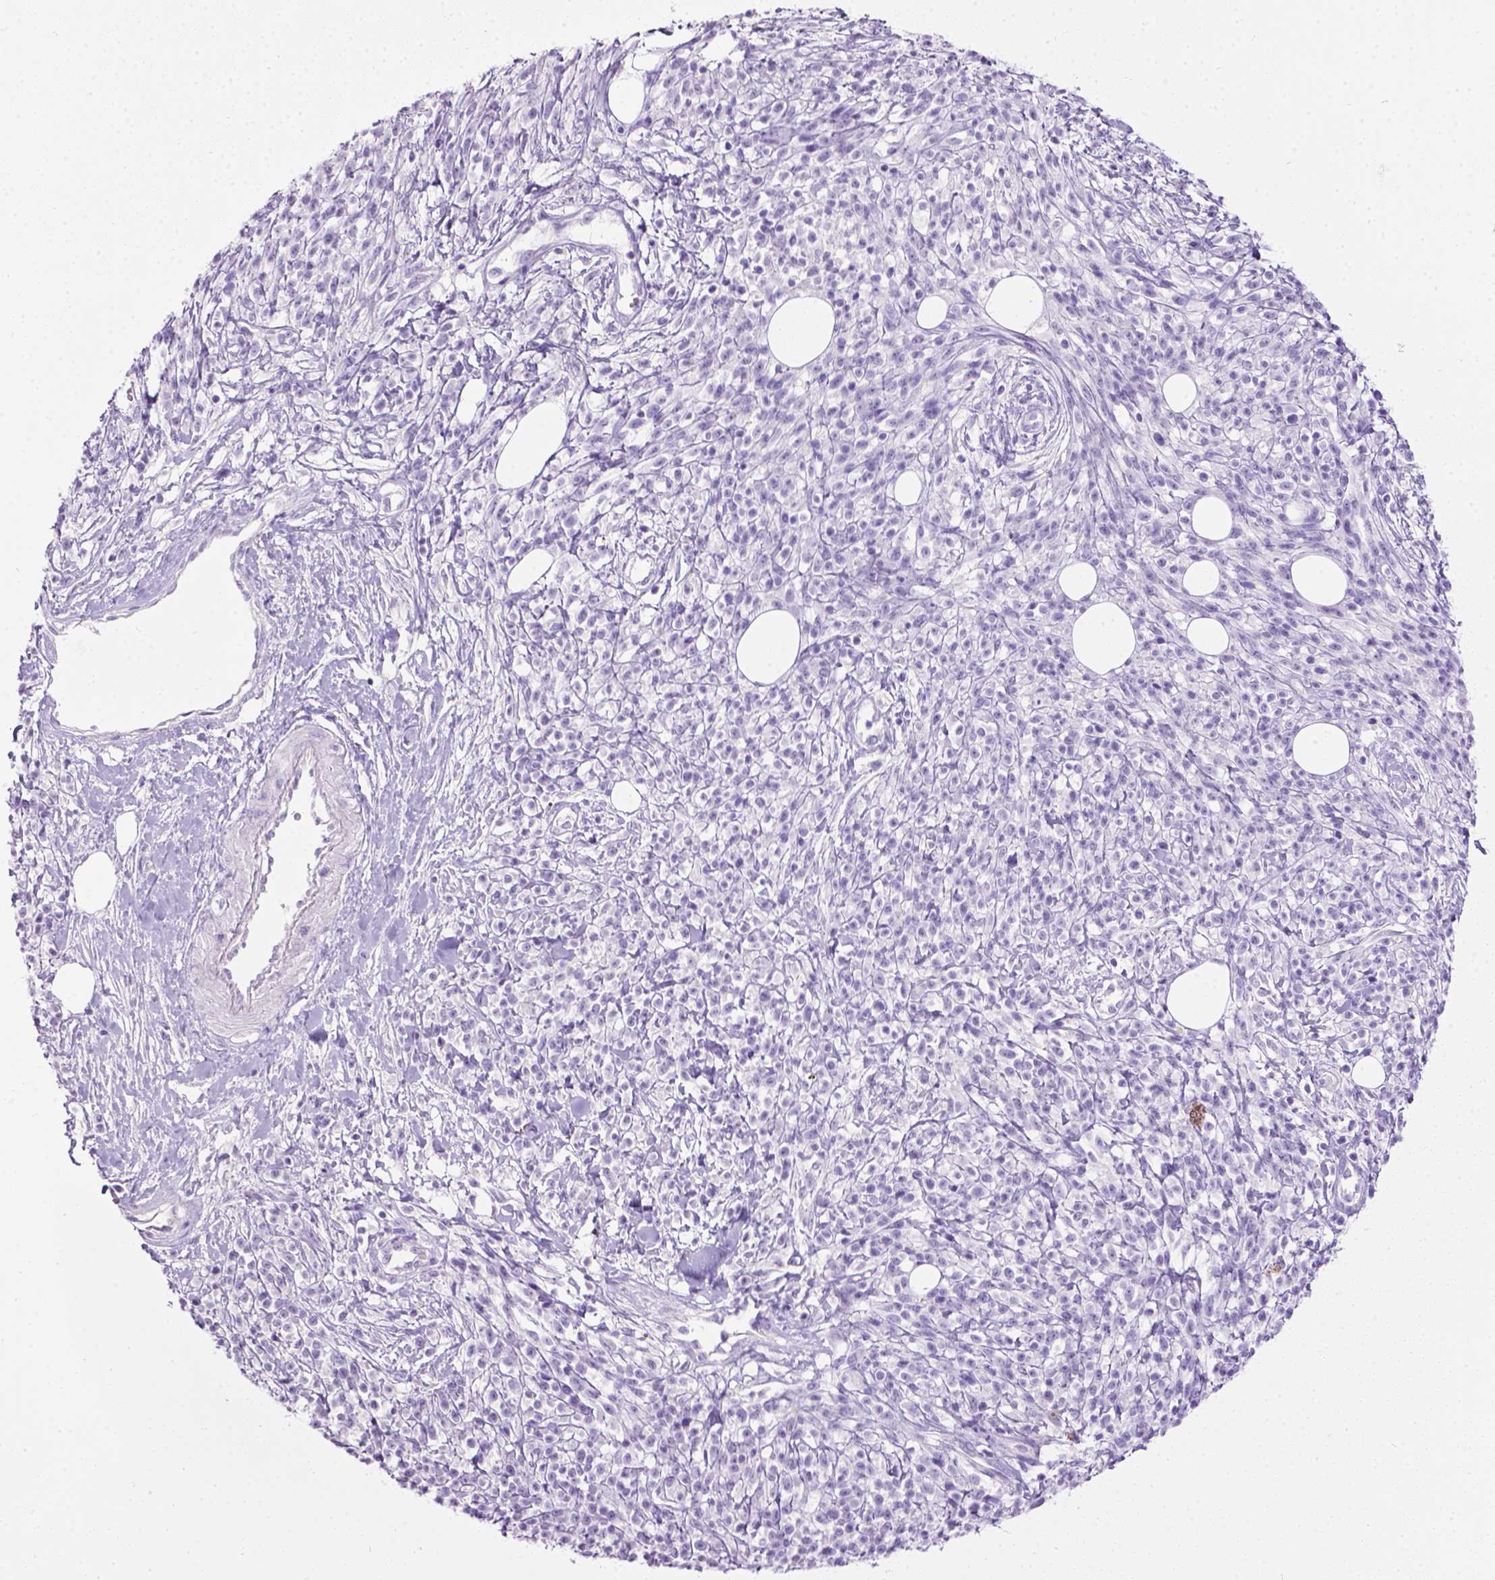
{"staining": {"intensity": "negative", "quantity": "none", "location": "none"}, "tissue": "melanoma", "cell_type": "Tumor cells", "image_type": "cancer", "snomed": [{"axis": "morphology", "description": "Malignant melanoma, NOS"}, {"axis": "topography", "description": "Skin"}, {"axis": "topography", "description": "Skin of trunk"}], "caption": "Tumor cells show no significant expression in malignant melanoma. (Brightfield microscopy of DAB IHC at high magnification).", "gene": "LELP1", "patient": {"sex": "male", "age": 74}}